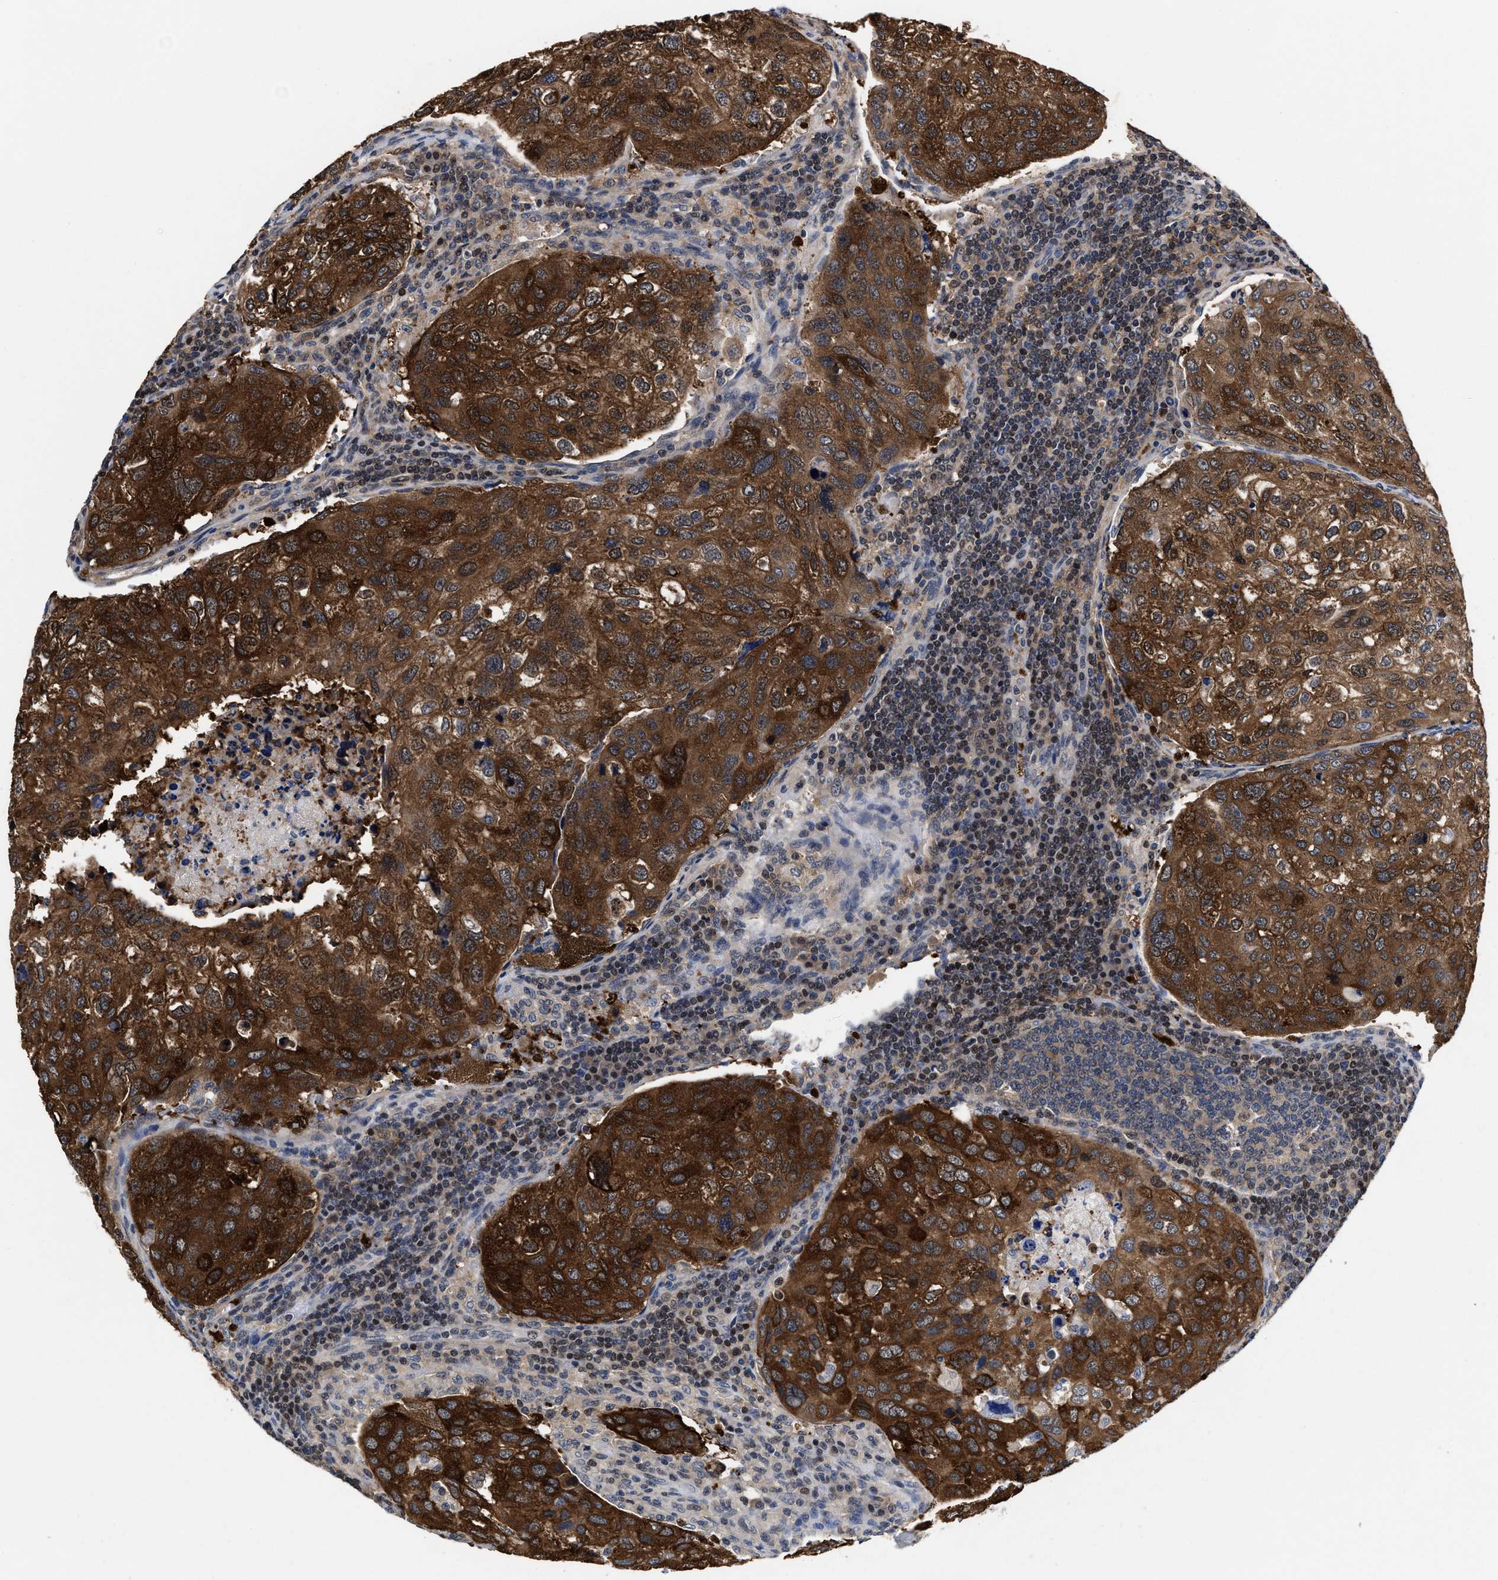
{"staining": {"intensity": "strong", "quantity": ">75%", "location": "cytoplasmic/membranous,nuclear"}, "tissue": "urothelial cancer", "cell_type": "Tumor cells", "image_type": "cancer", "snomed": [{"axis": "morphology", "description": "Urothelial carcinoma, High grade"}, {"axis": "topography", "description": "Lymph node"}, {"axis": "topography", "description": "Urinary bladder"}], "caption": "The photomicrograph demonstrates staining of urothelial cancer, revealing strong cytoplasmic/membranous and nuclear protein staining (brown color) within tumor cells. (DAB (3,3'-diaminobenzidine) IHC, brown staining for protein, blue staining for nuclei).", "gene": "KIF12", "patient": {"sex": "male", "age": 51}}